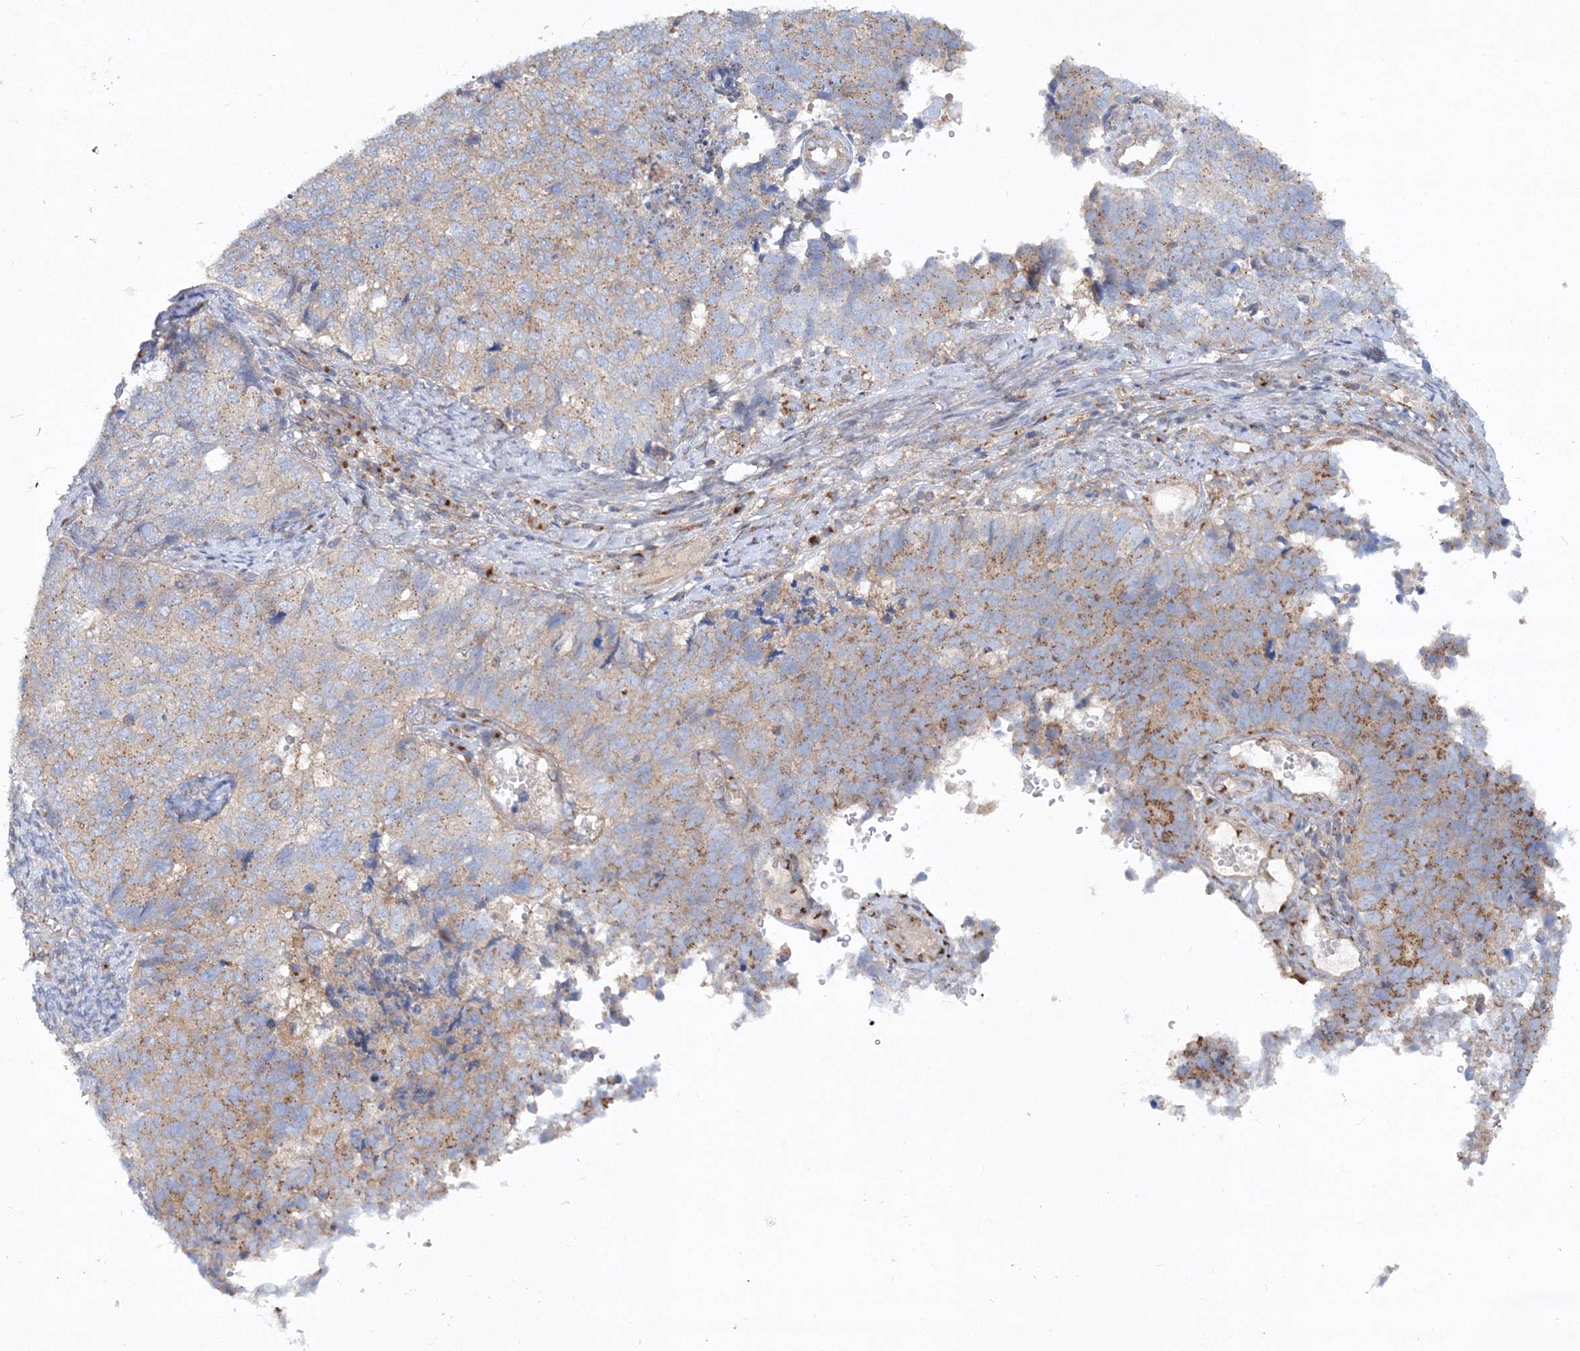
{"staining": {"intensity": "moderate", "quantity": "25%-75%", "location": "cytoplasmic/membranous"}, "tissue": "cervical cancer", "cell_type": "Tumor cells", "image_type": "cancer", "snomed": [{"axis": "morphology", "description": "Squamous cell carcinoma, NOS"}, {"axis": "topography", "description": "Cervix"}], "caption": "Protein staining of cervical squamous cell carcinoma tissue shows moderate cytoplasmic/membranous expression in about 25%-75% of tumor cells.", "gene": "SEC23IP", "patient": {"sex": "female", "age": 63}}